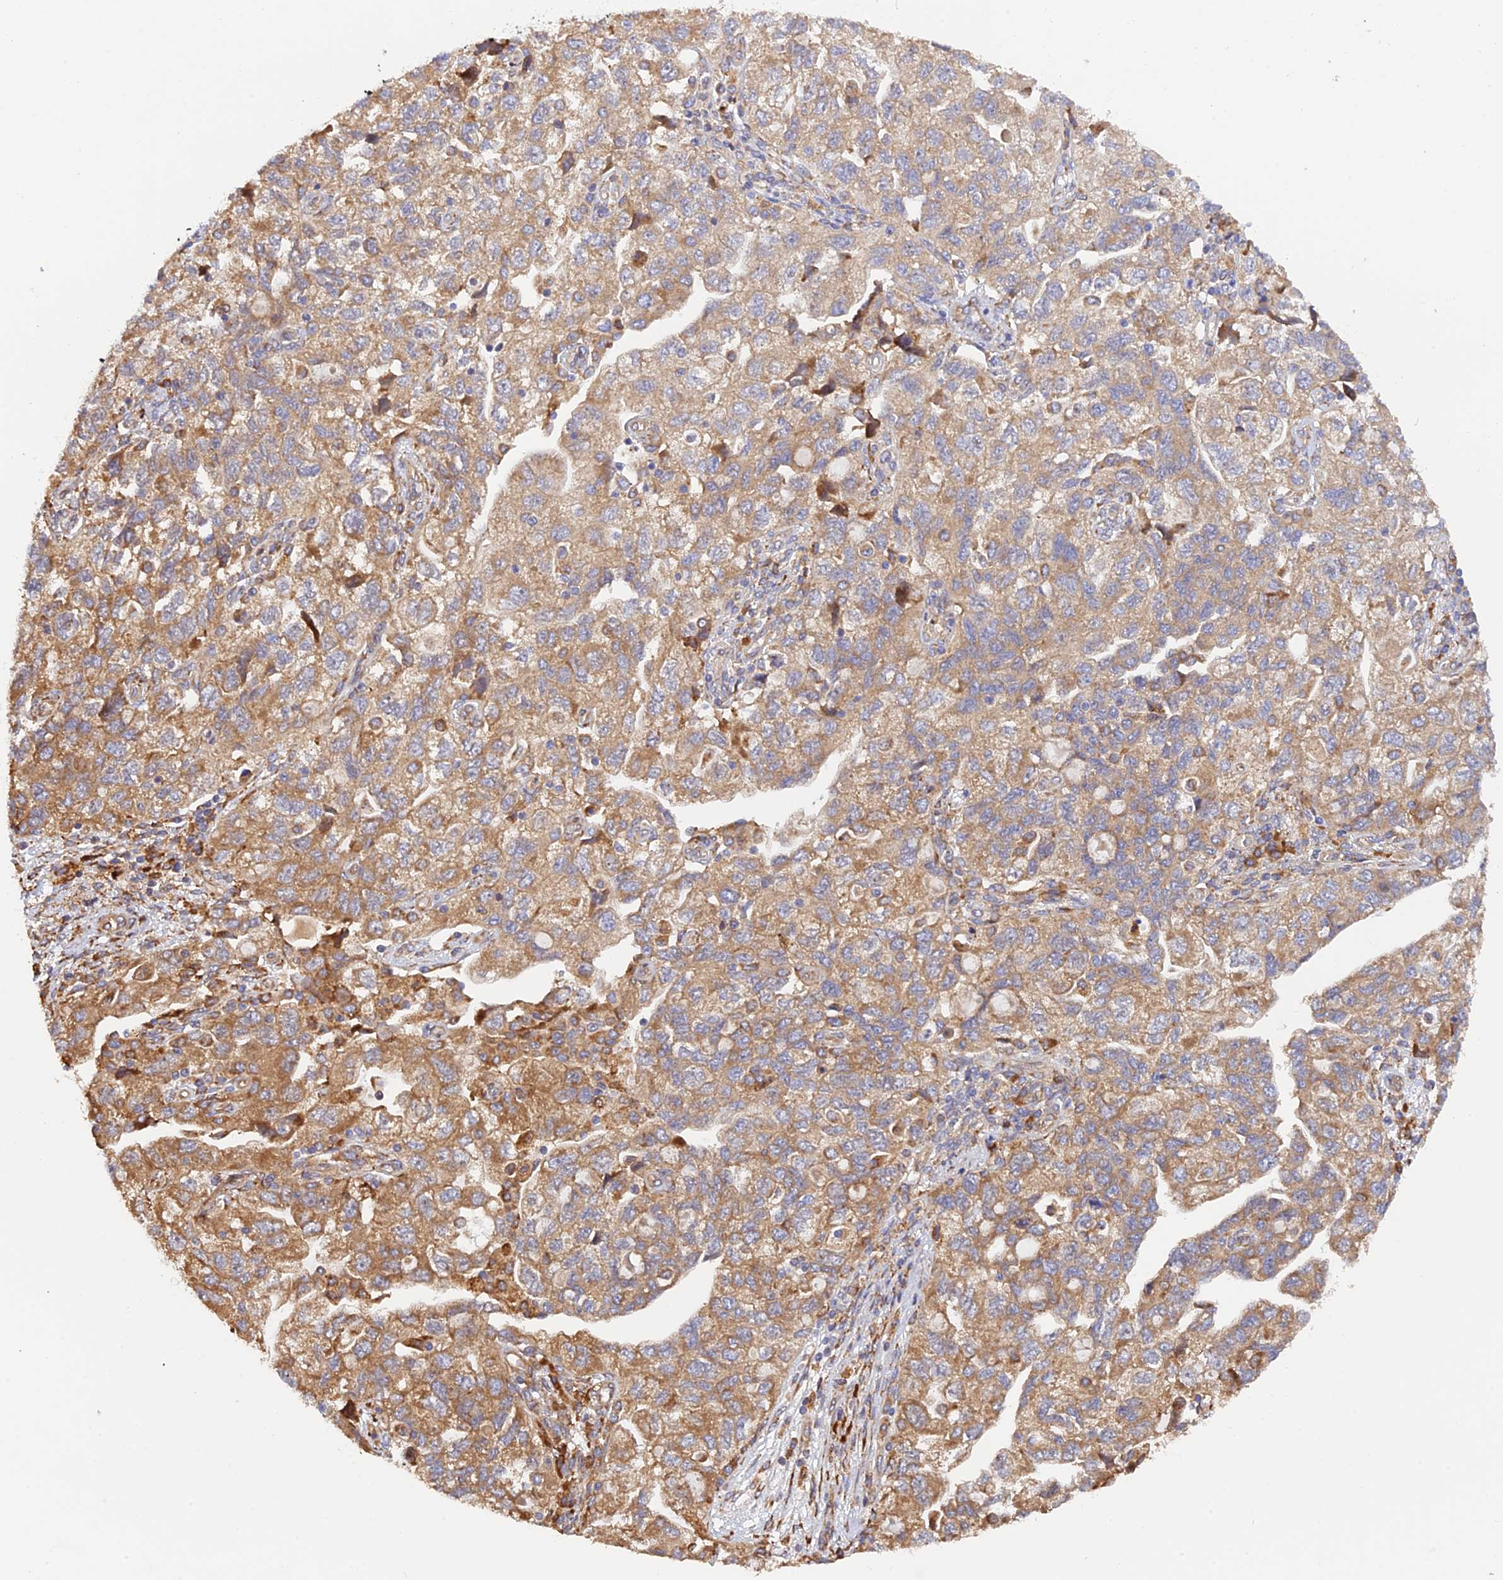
{"staining": {"intensity": "moderate", "quantity": ">75%", "location": "cytoplasmic/membranous"}, "tissue": "ovarian cancer", "cell_type": "Tumor cells", "image_type": "cancer", "snomed": [{"axis": "morphology", "description": "Carcinoma, NOS"}, {"axis": "morphology", "description": "Cystadenocarcinoma, serous, NOS"}, {"axis": "topography", "description": "Ovary"}], "caption": "DAB immunohistochemical staining of human ovarian cancer (serous cystadenocarcinoma) reveals moderate cytoplasmic/membranous protein staining in approximately >75% of tumor cells.", "gene": "RPL5", "patient": {"sex": "female", "age": 69}}